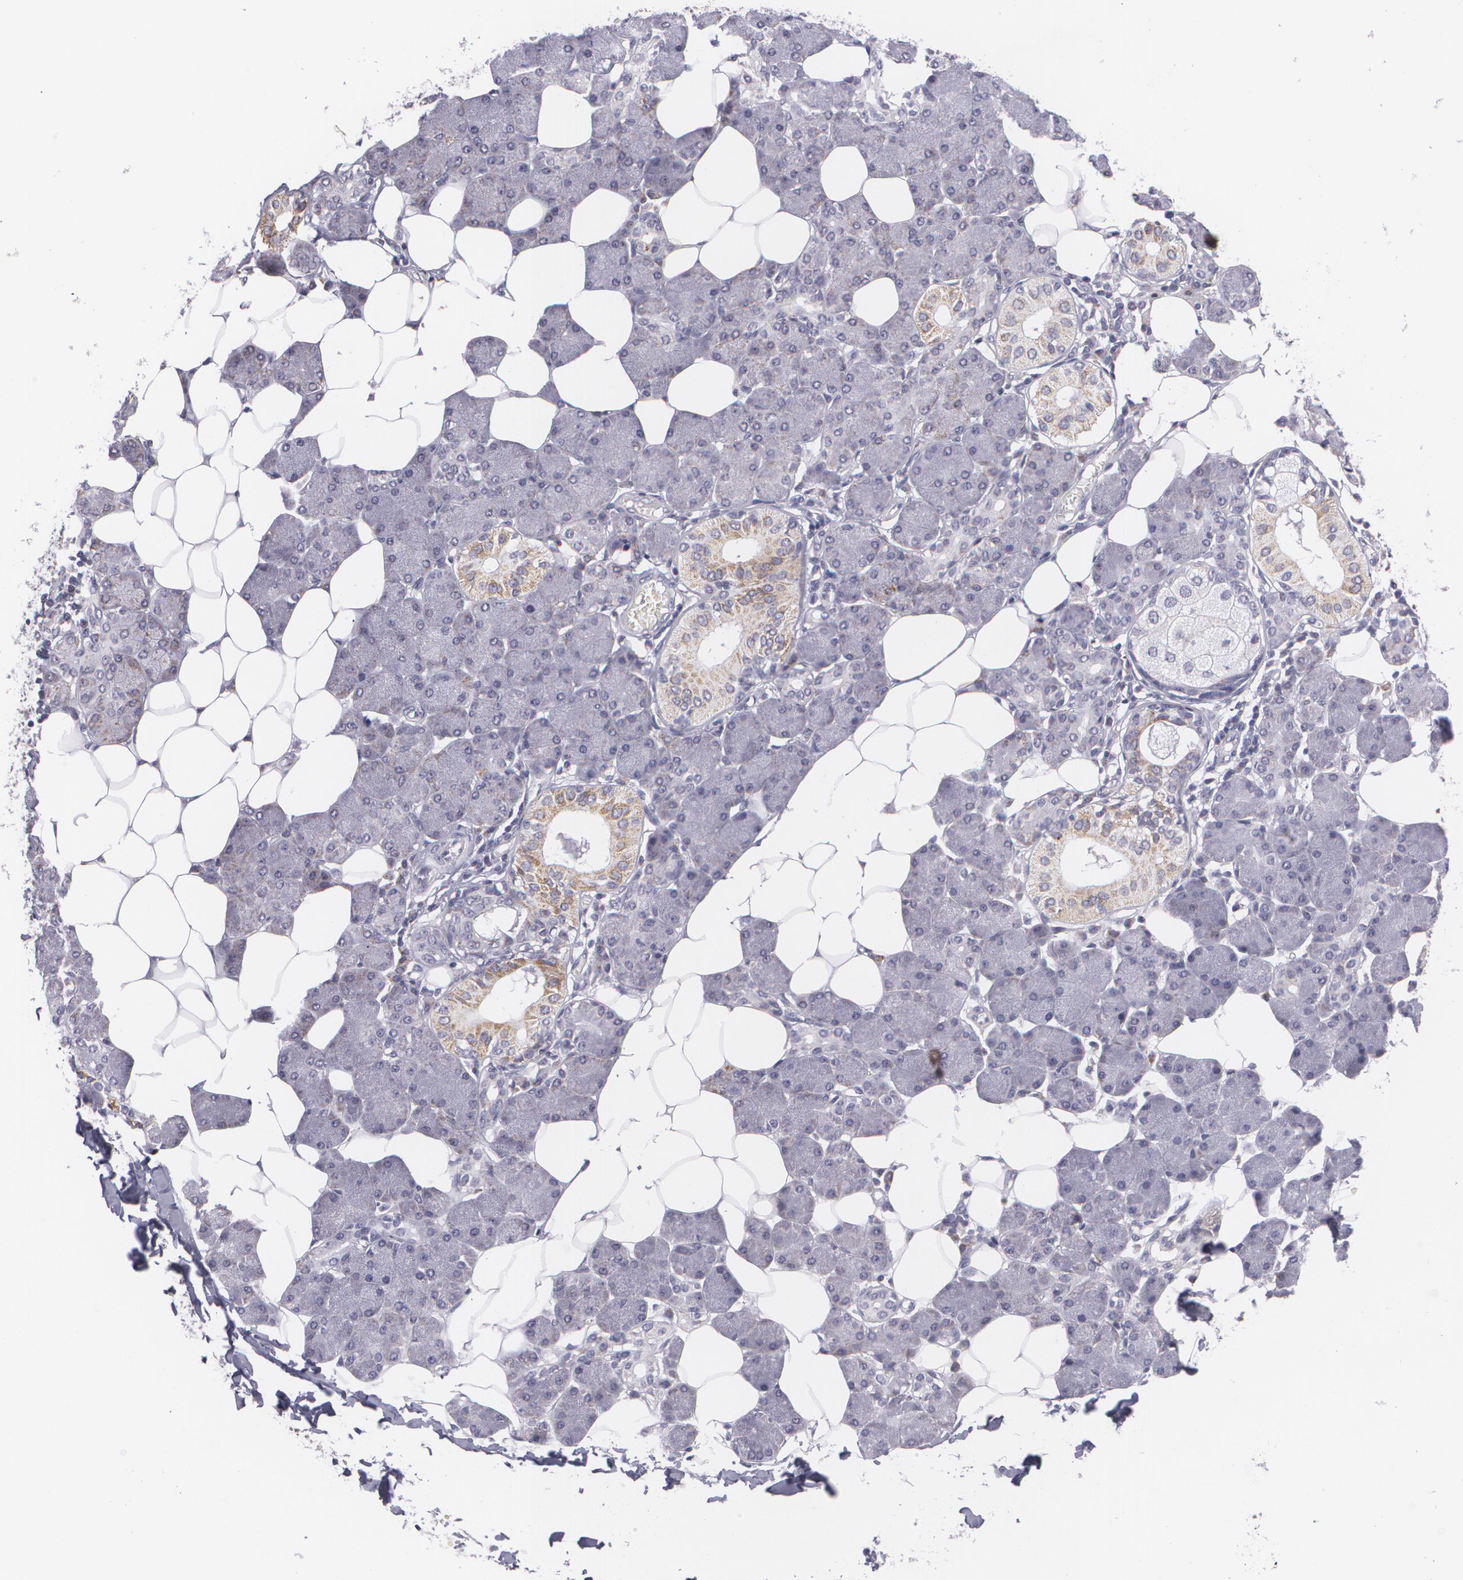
{"staining": {"intensity": "weak", "quantity": "<25%", "location": "cytoplasmic/membranous"}, "tissue": "salivary gland", "cell_type": "Glandular cells", "image_type": "normal", "snomed": [{"axis": "morphology", "description": "Normal tissue, NOS"}, {"axis": "morphology", "description": "Adenoma, NOS"}, {"axis": "topography", "description": "Salivary gland"}], "caption": "High power microscopy image of an immunohistochemistry (IHC) photomicrograph of normal salivary gland, revealing no significant expression in glandular cells.", "gene": "CILK1", "patient": {"sex": "female", "age": 32}}